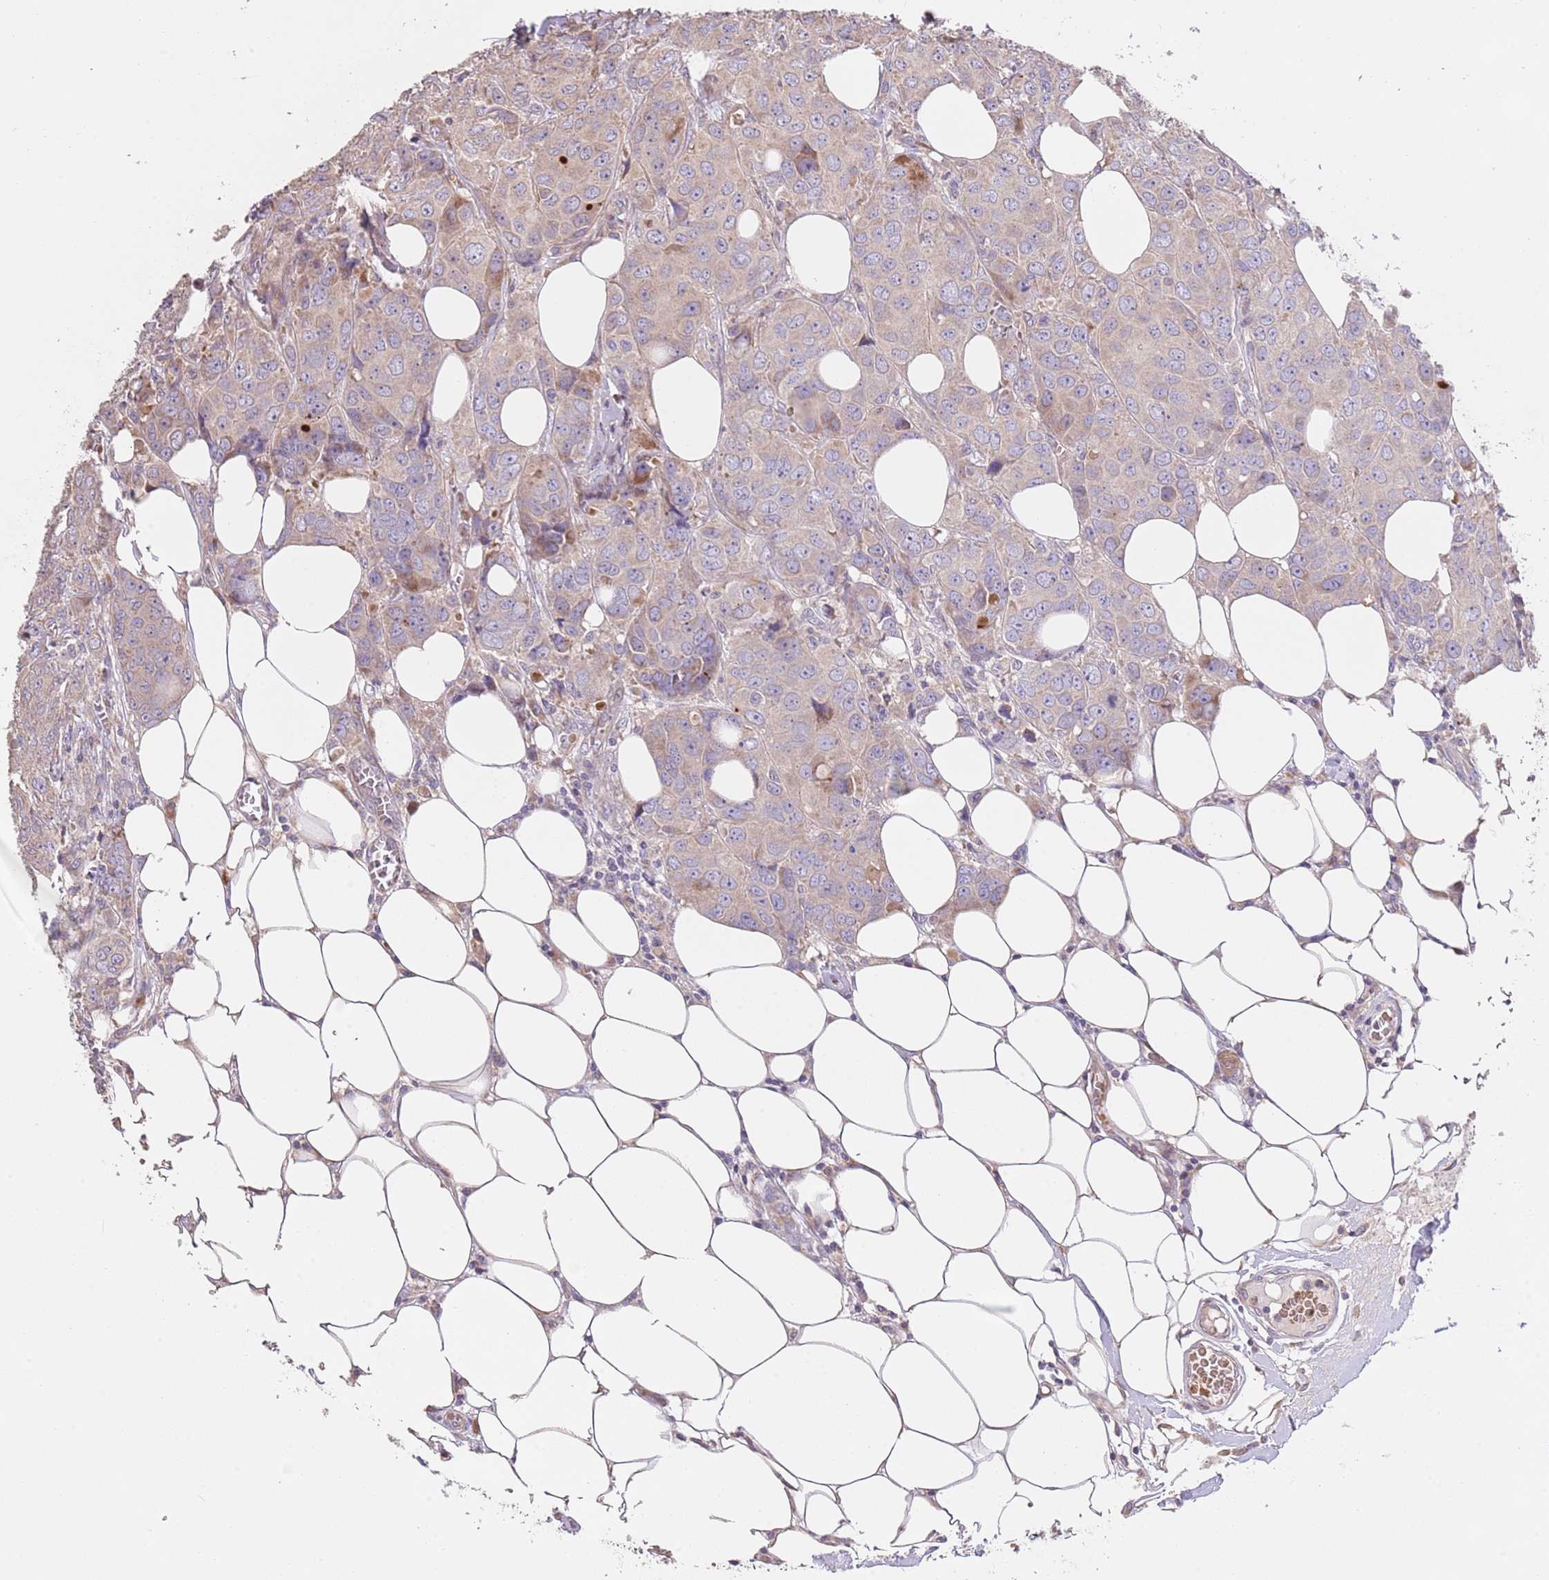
{"staining": {"intensity": "weak", "quantity": "<25%", "location": "cytoplasmic/membranous"}, "tissue": "breast cancer", "cell_type": "Tumor cells", "image_type": "cancer", "snomed": [{"axis": "morphology", "description": "Duct carcinoma"}, {"axis": "topography", "description": "Breast"}], "caption": "This is an immunohistochemistry image of human breast cancer (intraductal carcinoma). There is no expression in tumor cells.", "gene": "PIGA", "patient": {"sex": "female", "age": 43}}